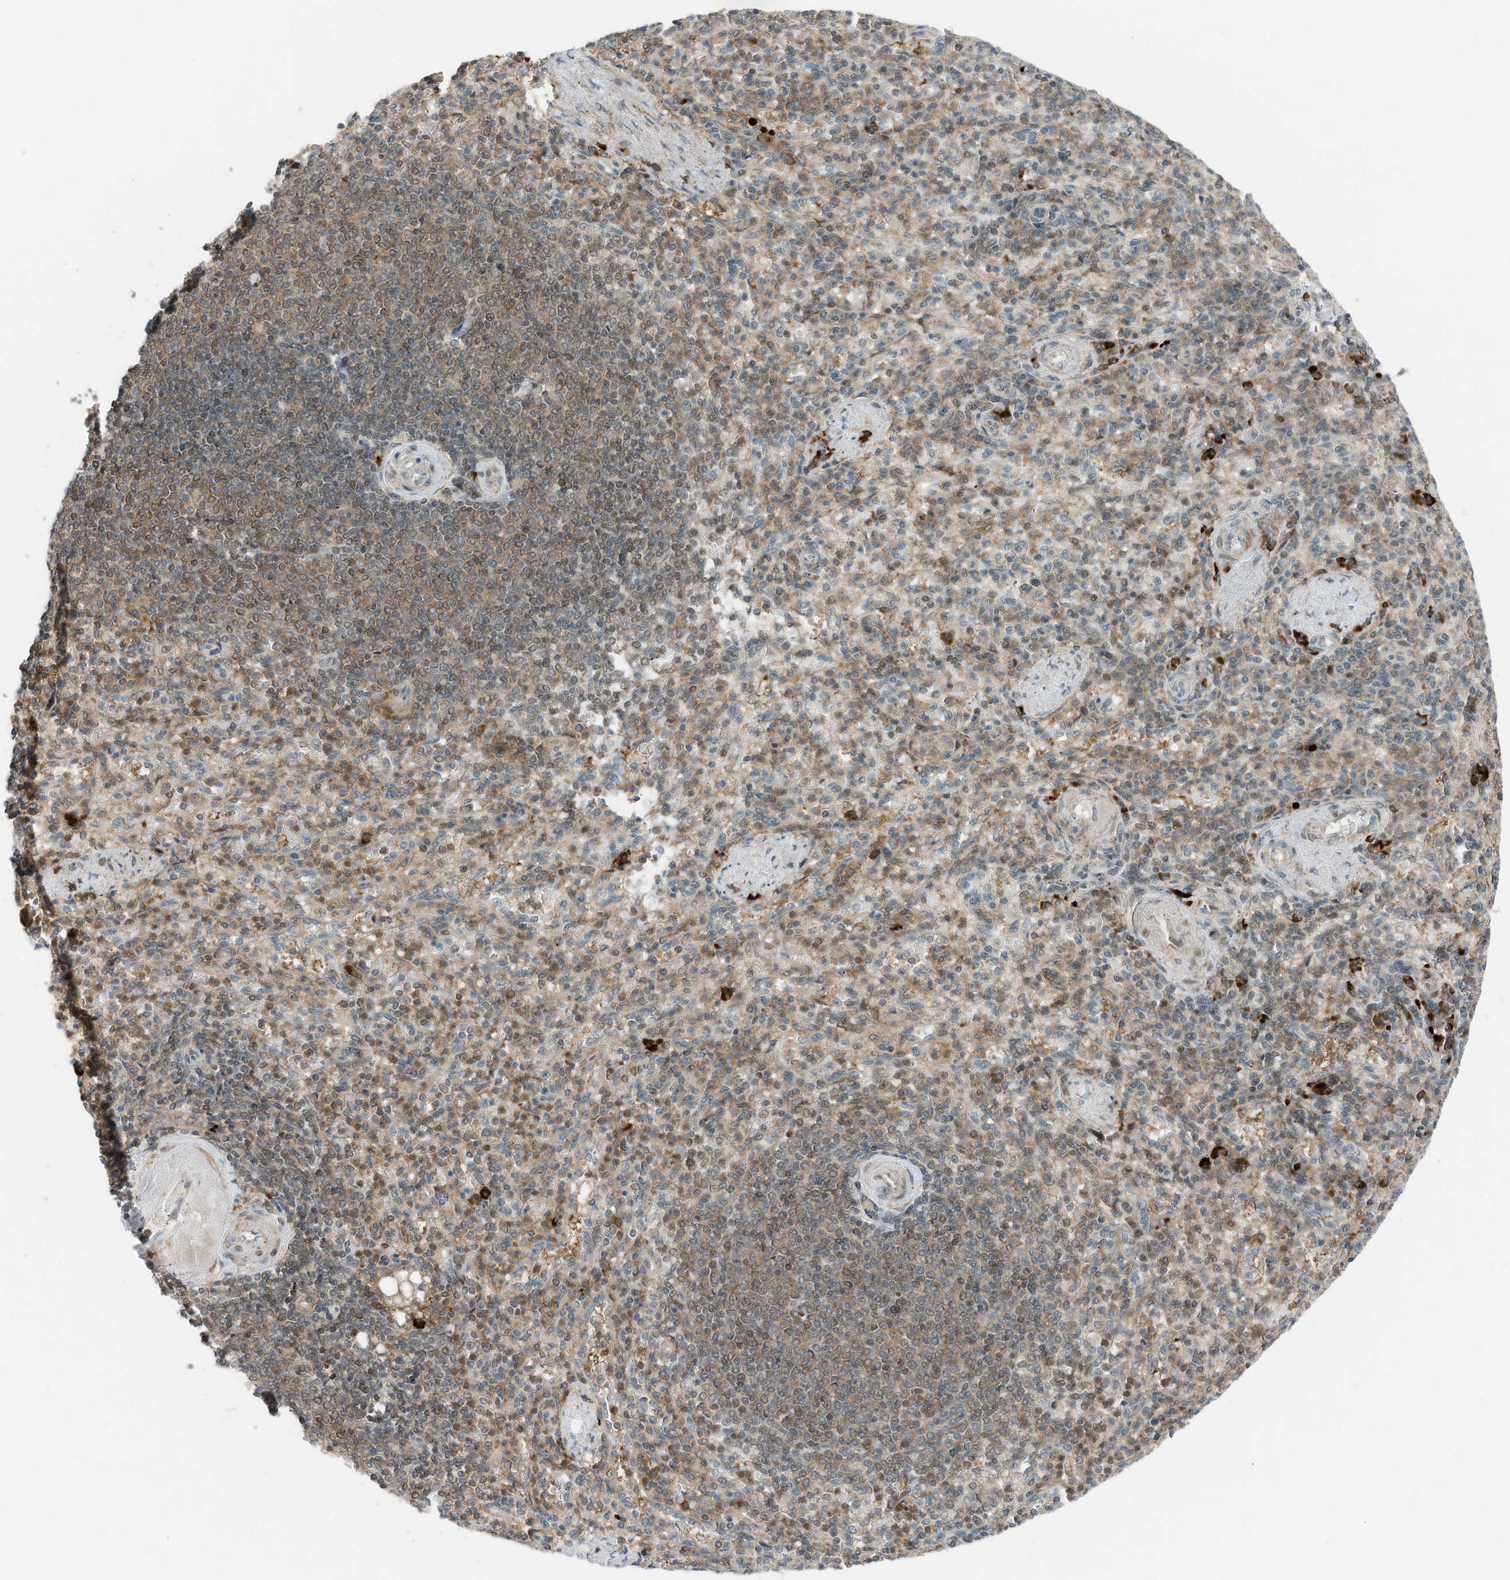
{"staining": {"intensity": "weak", "quantity": "25%-75%", "location": "cytoplasmic/membranous"}, "tissue": "spleen", "cell_type": "Cells in red pulp", "image_type": "normal", "snomed": [{"axis": "morphology", "description": "Normal tissue, NOS"}, {"axis": "topography", "description": "Spleen"}], "caption": "The histopathology image displays a brown stain indicating the presence of a protein in the cytoplasmic/membranous of cells in red pulp in spleen. (Stains: DAB in brown, nuclei in blue, Microscopy: brightfield microscopy at high magnification).", "gene": "RMND1", "patient": {"sex": "female", "age": 74}}